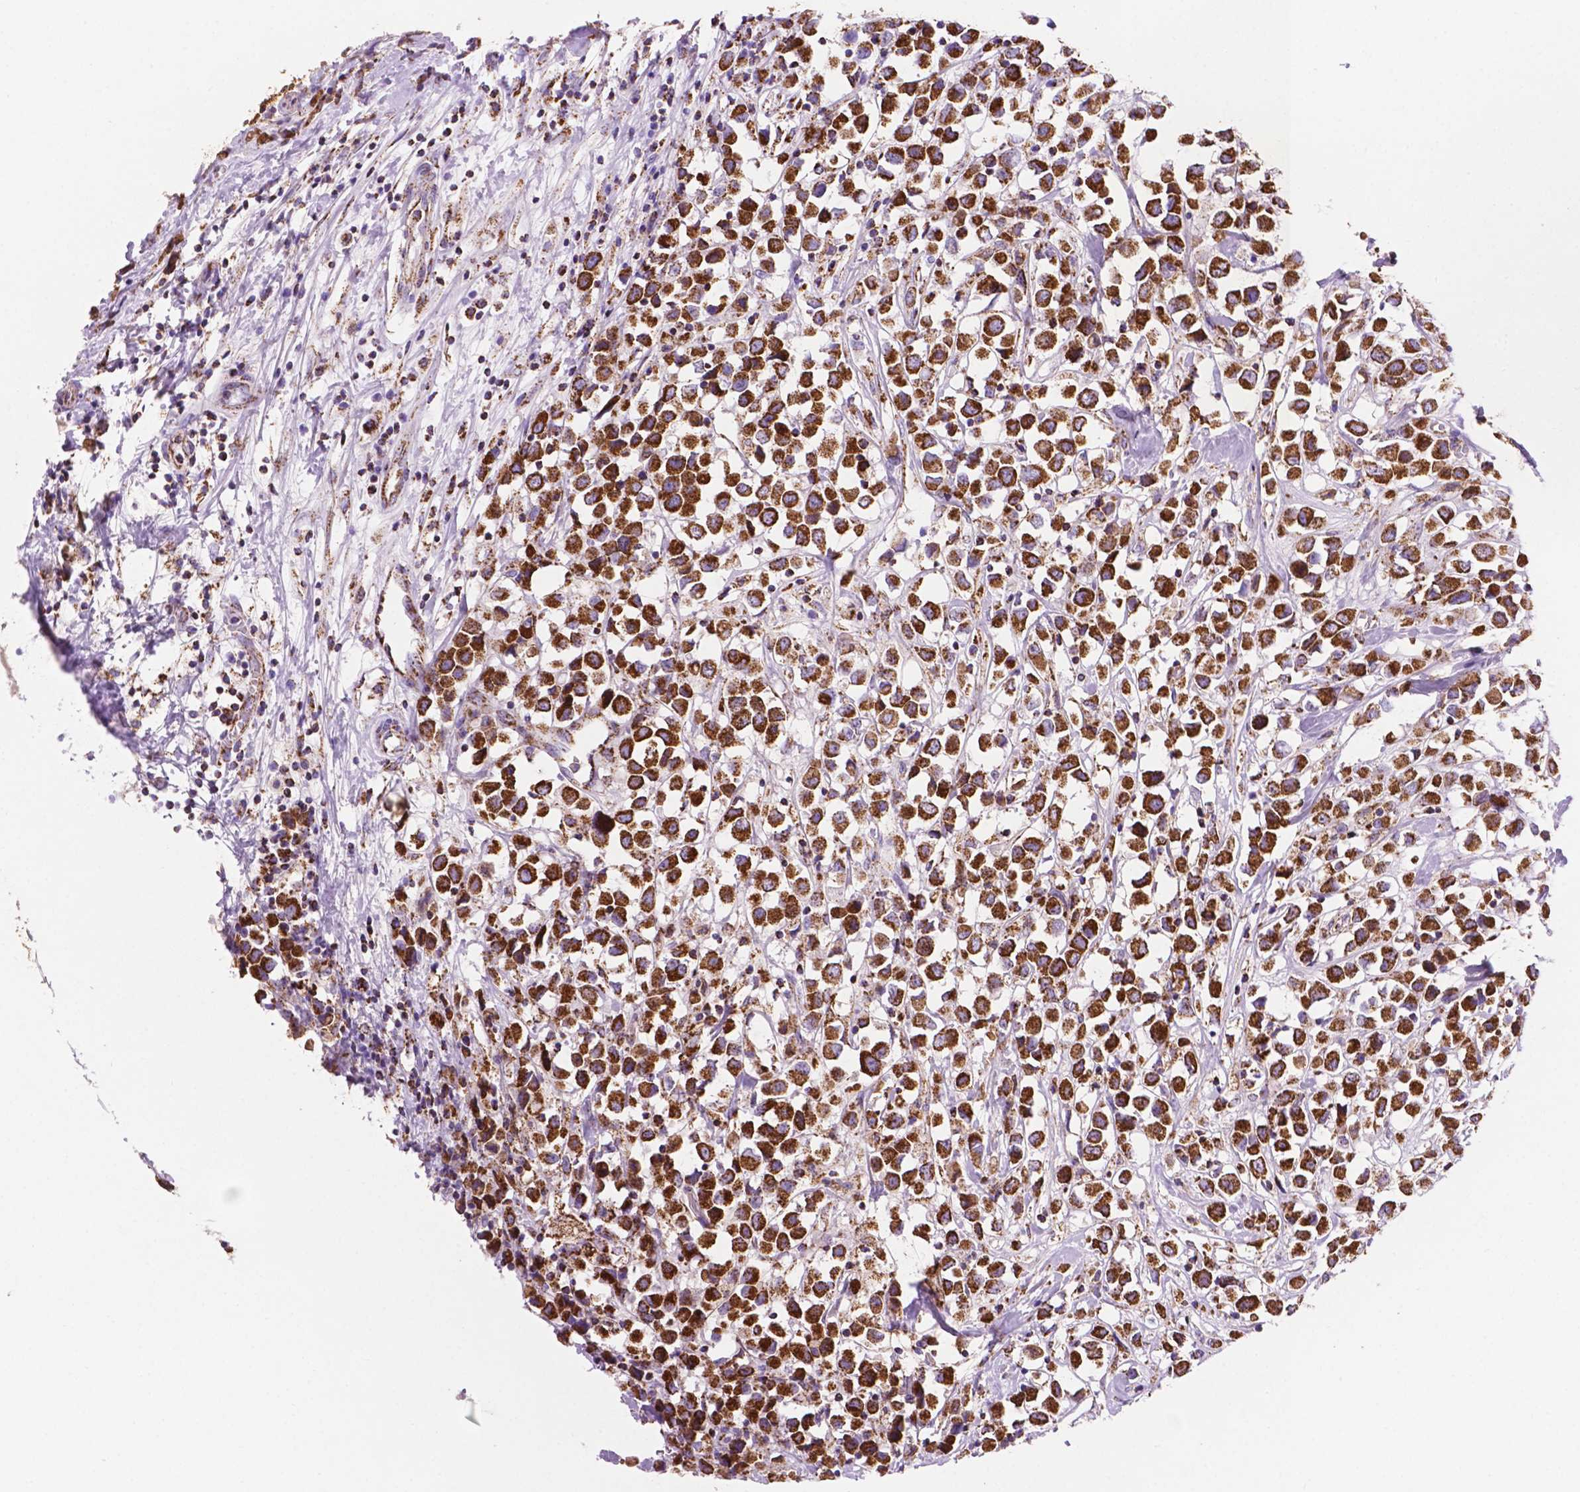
{"staining": {"intensity": "strong", "quantity": ">75%", "location": "cytoplasmic/membranous"}, "tissue": "breast cancer", "cell_type": "Tumor cells", "image_type": "cancer", "snomed": [{"axis": "morphology", "description": "Duct carcinoma"}, {"axis": "topography", "description": "Breast"}], "caption": "Immunohistochemistry (IHC) of breast cancer demonstrates high levels of strong cytoplasmic/membranous expression in approximately >75% of tumor cells. The protein of interest is shown in brown color, while the nuclei are stained blue.", "gene": "HSPD1", "patient": {"sex": "female", "age": 61}}